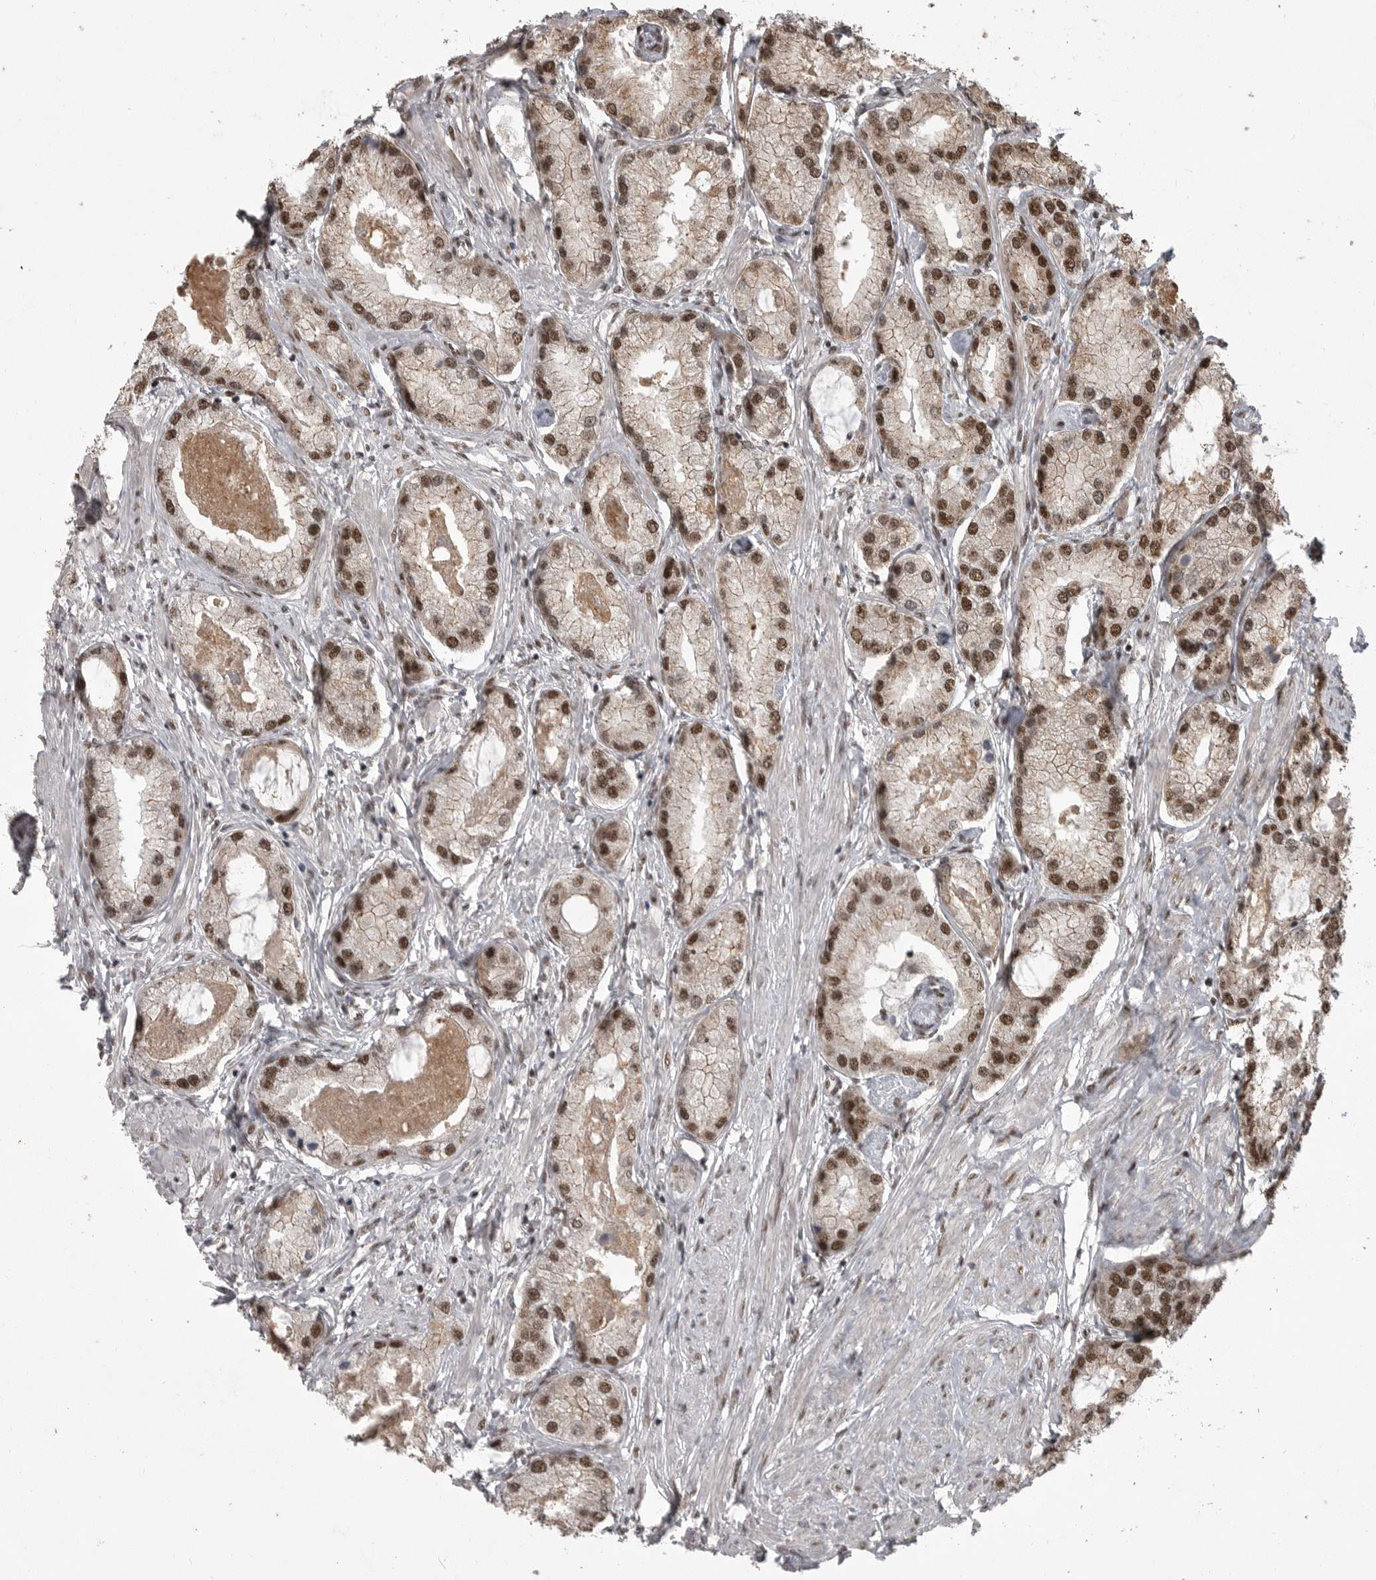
{"staining": {"intensity": "moderate", "quantity": ">75%", "location": "nuclear"}, "tissue": "prostate cancer", "cell_type": "Tumor cells", "image_type": "cancer", "snomed": [{"axis": "morphology", "description": "Adenocarcinoma, Low grade"}, {"axis": "topography", "description": "Prostate"}], "caption": "High-magnification brightfield microscopy of low-grade adenocarcinoma (prostate) stained with DAB (brown) and counterstained with hematoxylin (blue). tumor cells exhibit moderate nuclear staining is present in about>75% of cells. The staining was performed using DAB (3,3'-diaminobenzidine), with brown indicating positive protein expression. Nuclei are stained blue with hematoxylin.", "gene": "CBLL1", "patient": {"sex": "male", "age": 62}}